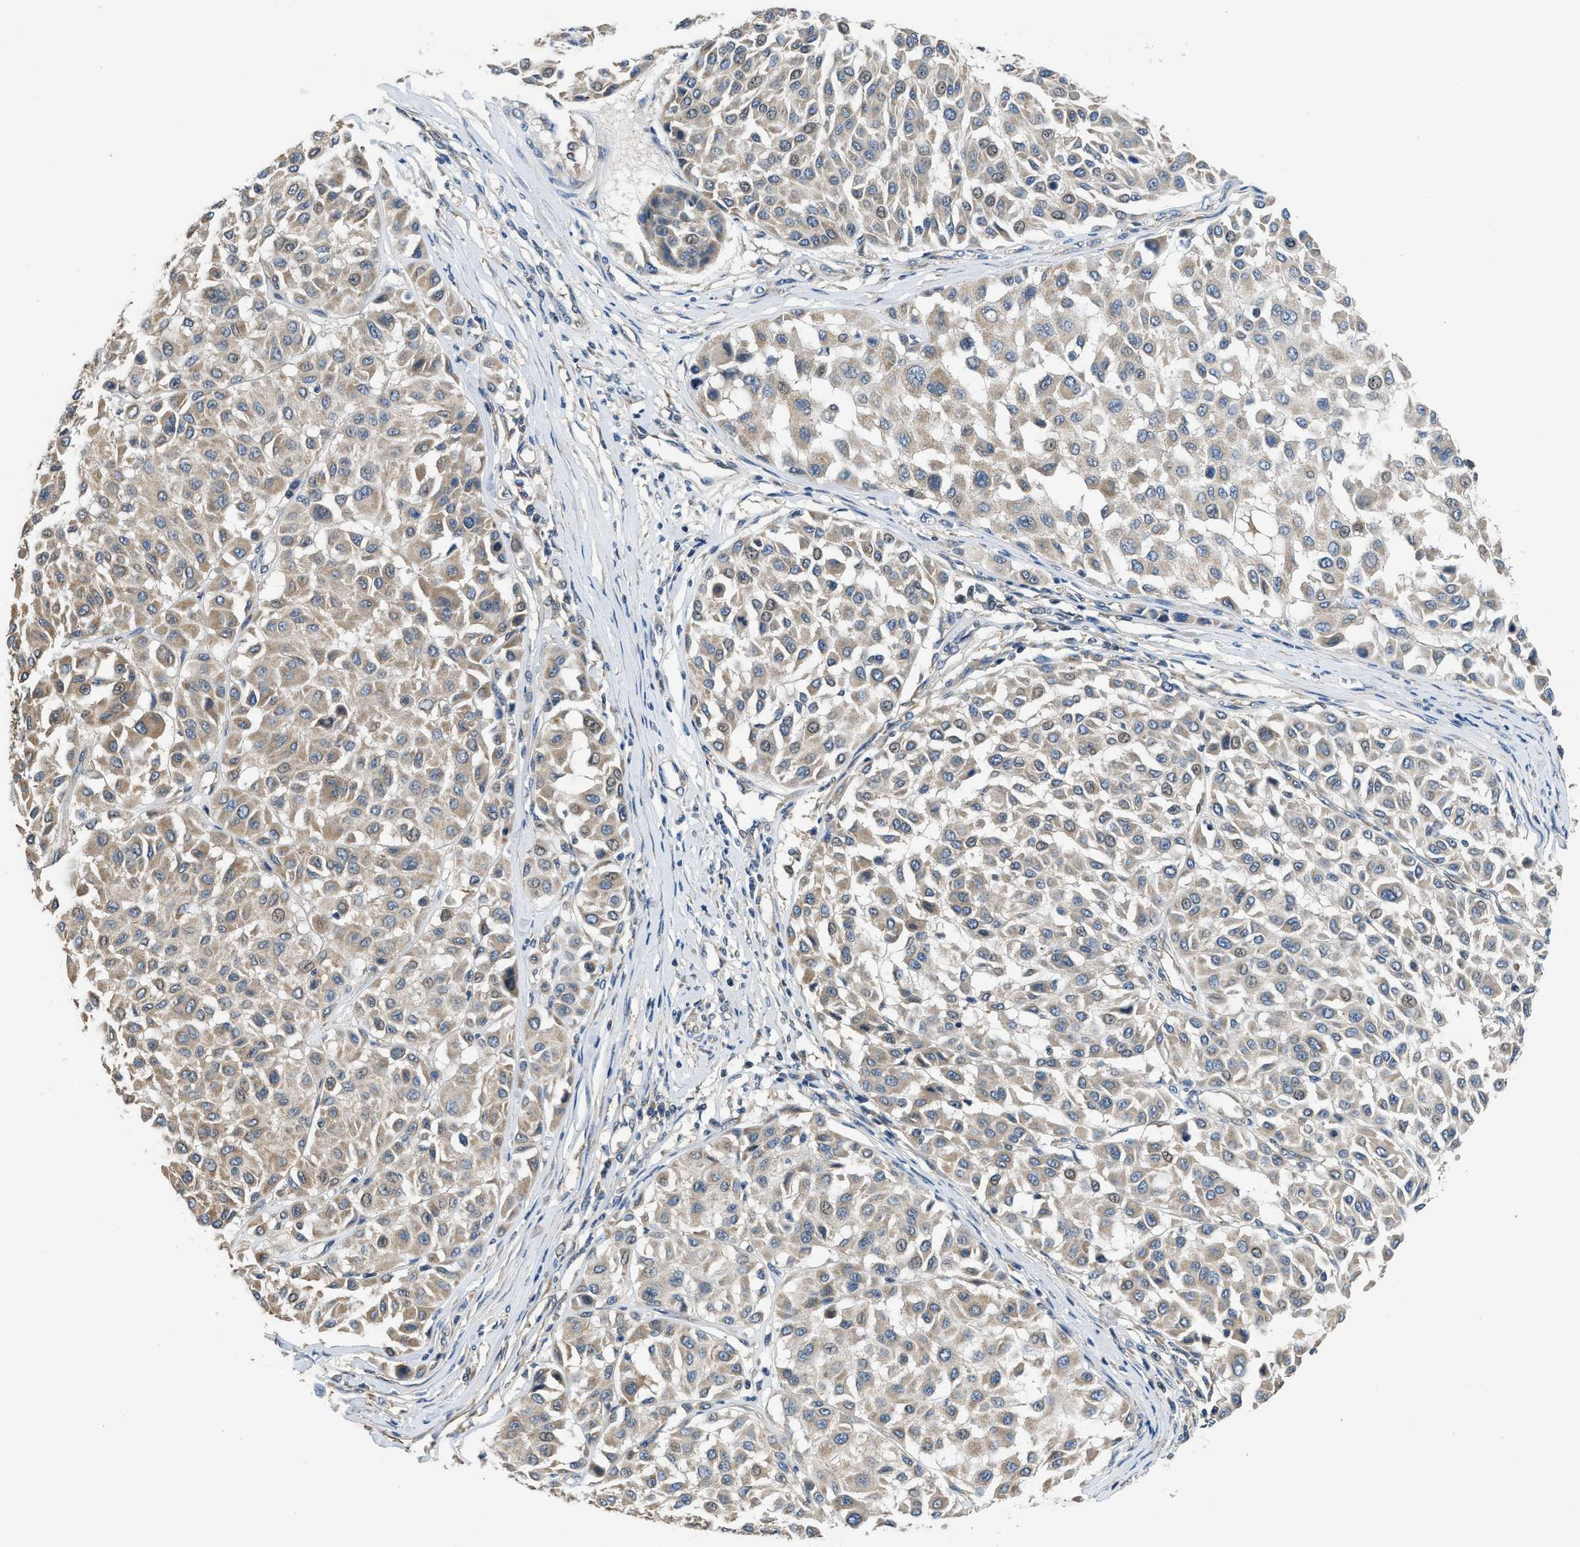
{"staining": {"intensity": "weak", "quantity": "25%-75%", "location": "cytoplasmic/membranous"}, "tissue": "melanoma", "cell_type": "Tumor cells", "image_type": "cancer", "snomed": [{"axis": "morphology", "description": "Malignant melanoma, Metastatic site"}, {"axis": "topography", "description": "Soft tissue"}], "caption": "Melanoma stained for a protein (brown) reveals weak cytoplasmic/membranous positive staining in approximately 25%-75% of tumor cells.", "gene": "SSH2", "patient": {"sex": "male", "age": 41}}